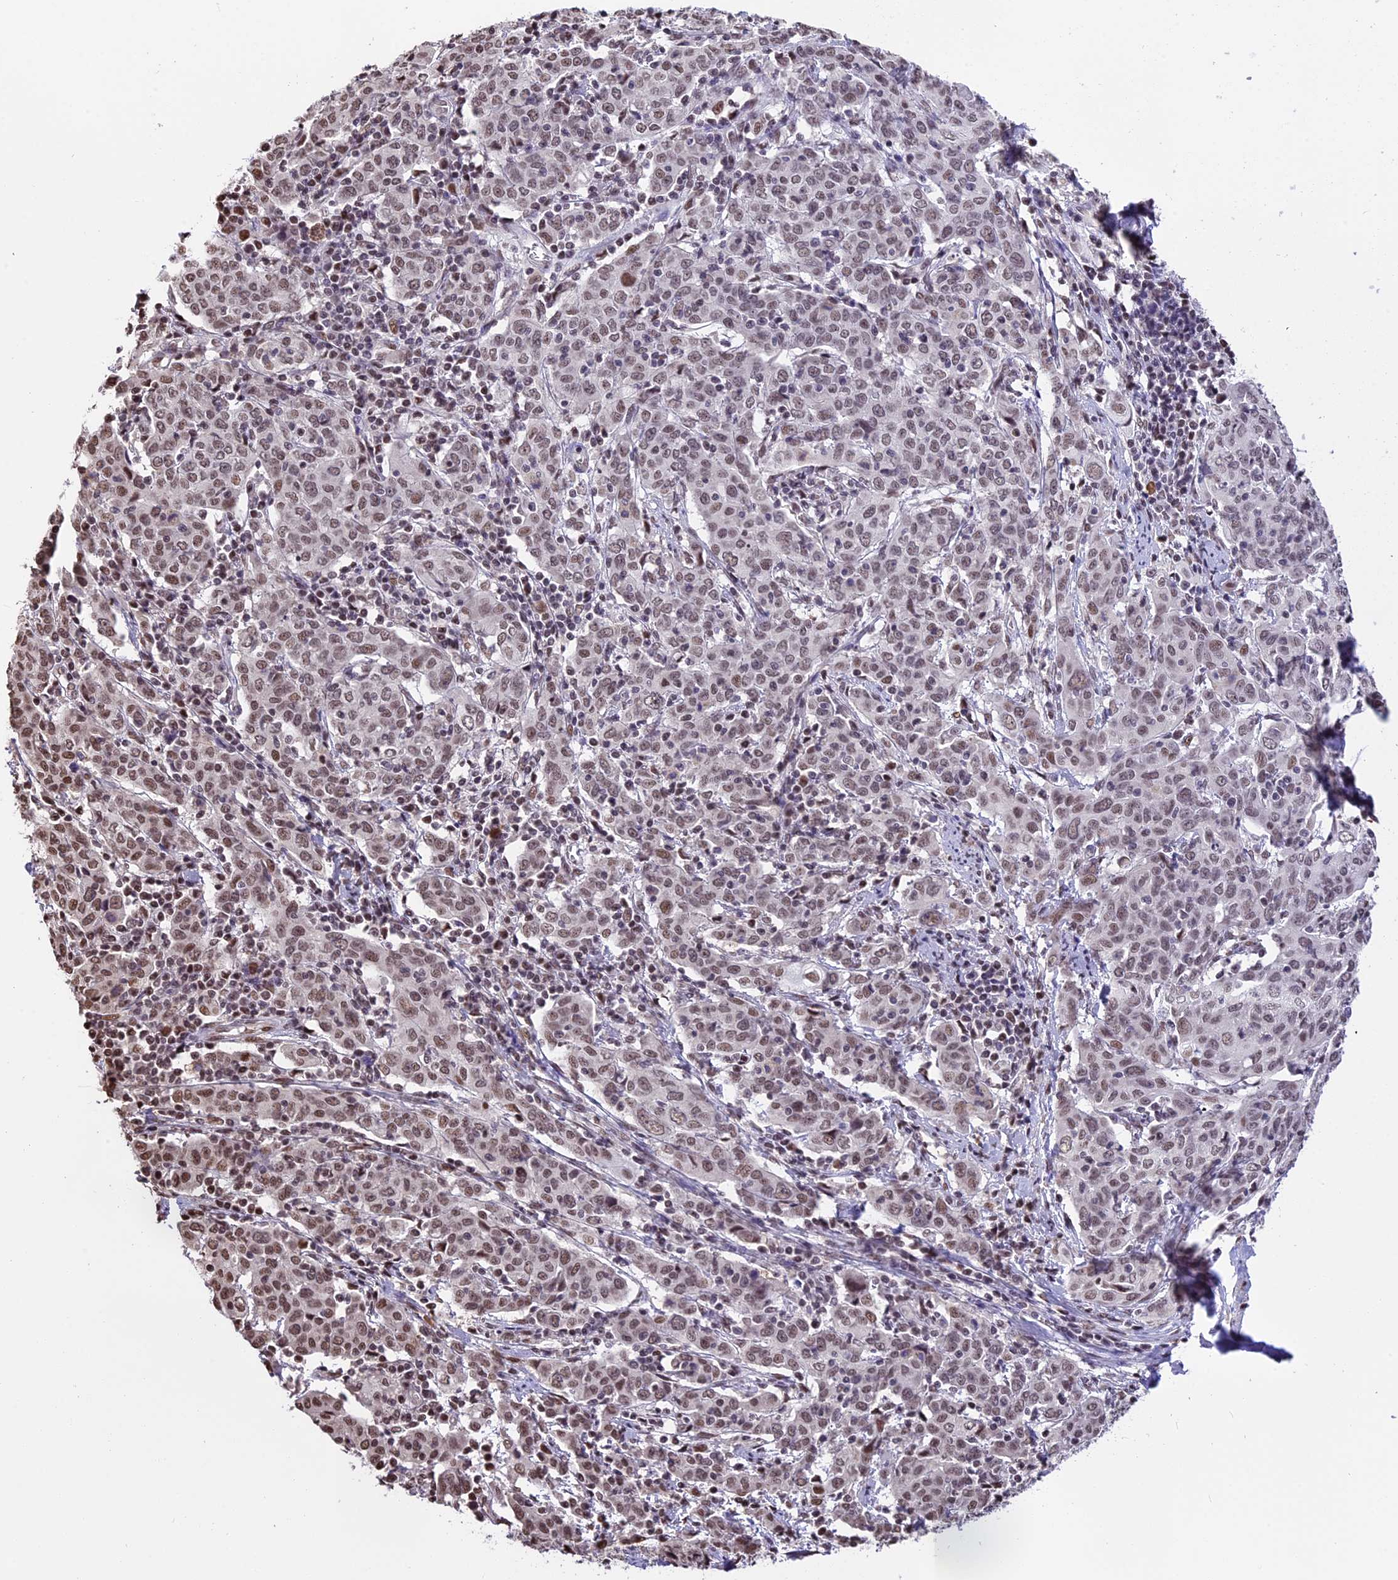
{"staining": {"intensity": "moderate", "quantity": ">75%", "location": "nuclear"}, "tissue": "cervical cancer", "cell_type": "Tumor cells", "image_type": "cancer", "snomed": [{"axis": "morphology", "description": "Squamous cell carcinoma, NOS"}, {"axis": "topography", "description": "Cervix"}], "caption": "High-magnification brightfield microscopy of squamous cell carcinoma (cervical) stained with DAB (3,3'-diaminobenzidine) (brown) and counterstained with hematoxylin (blue). tumor cells exhibit moderate nuclear positivity is appreciated in about>75% of cells. (Brightfield microscopy of DAB IHC at high magnification).", "gene": "POLR3E", "patient": {"sex": "female", "age": 67}}